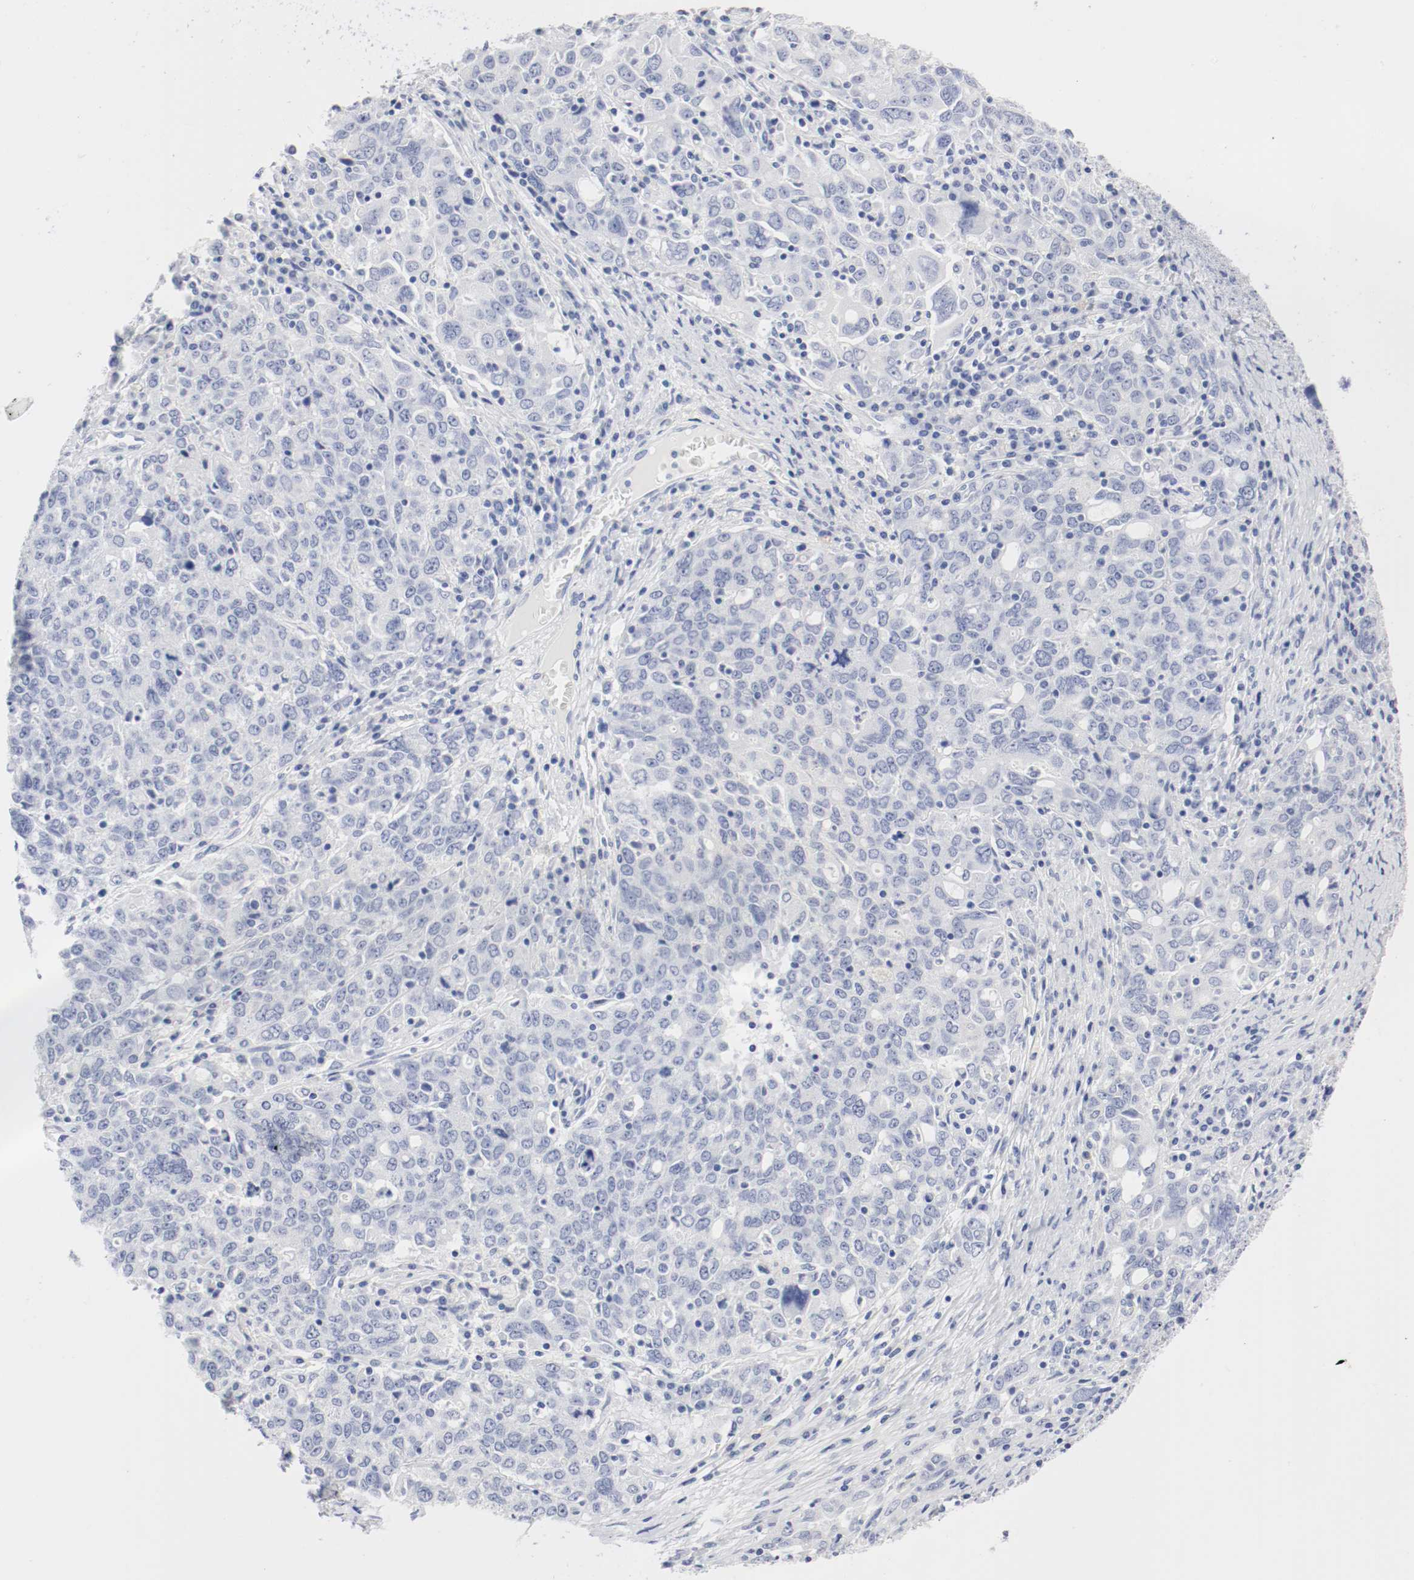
{"staining": {"intensity": "negative", "quantity": "none", "location": "none"}, "tissue": "ovarian cancer", "cell_type": "Tumor cells", "image_type": "cancer", "snomed": [{"axis": "morphology", "description": "Carcinoma, endometroid"}, {"axis": "topography", "description": "Ovary"}], "caption": "A micrograph of human ovarian cancer is negative for staining in tumor cells.", "gene": "GAD1", "patient": {"sex": "female", "age": 62}}